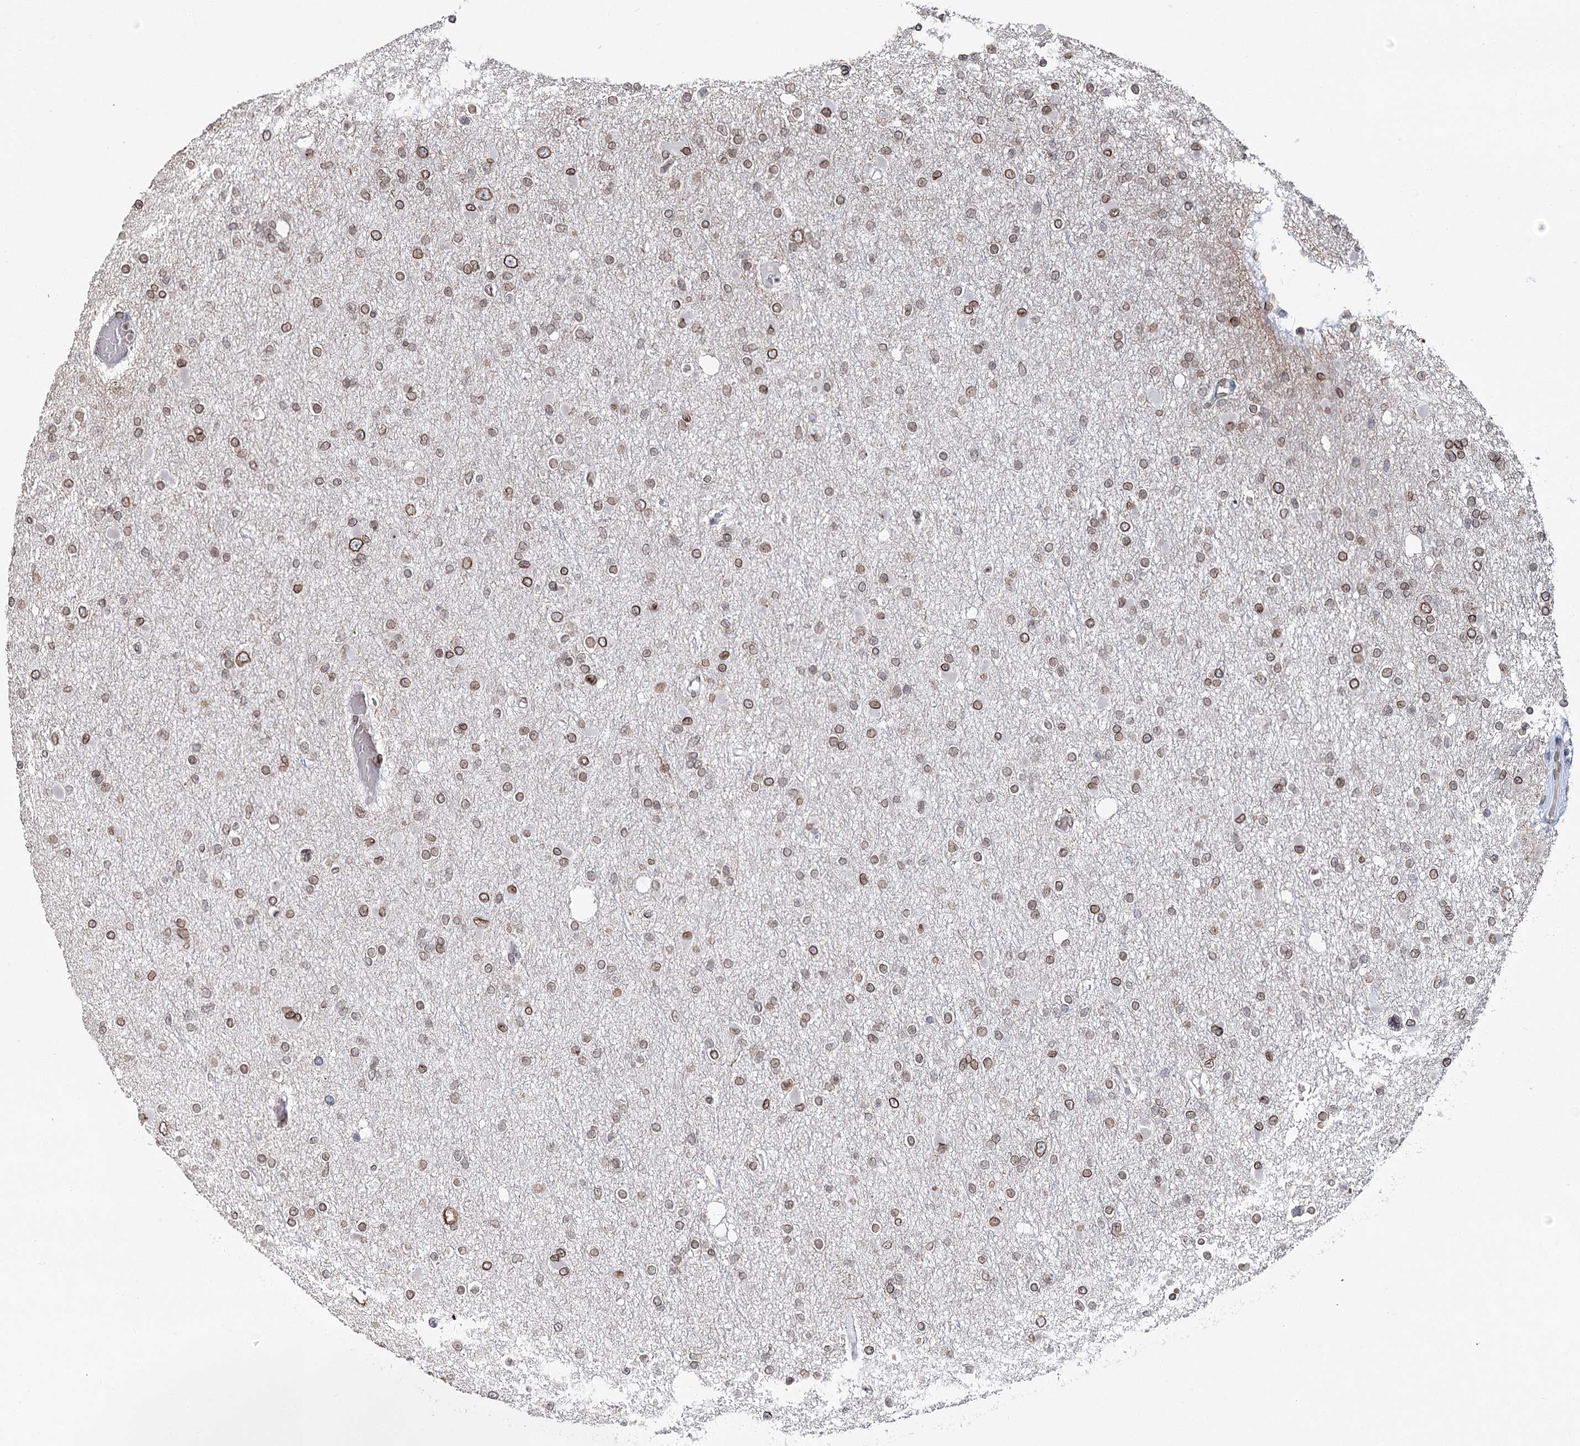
{"staining": {"intensity": "moderate", "quantity": ">75%", "location": "cytoplasmic/membranous,nuclear"}, "tissue": "glioma", "cell_type": "Tumor cells", "image_type": "cancer", "snomed": [{"axis": "morphology", "description": "Glioma, malignant, Low grade"}, {"axis": "topography", "description": "Brain"}], "caption": "Protein analysis of malignant low-grade glioma tissue demonstrates moderate cytoplasmic/membranous and nuclear positivity in about >75% of tumor cells.", "gene": "KIAA0930", "patient": {"sex": "female", "age": 22}}